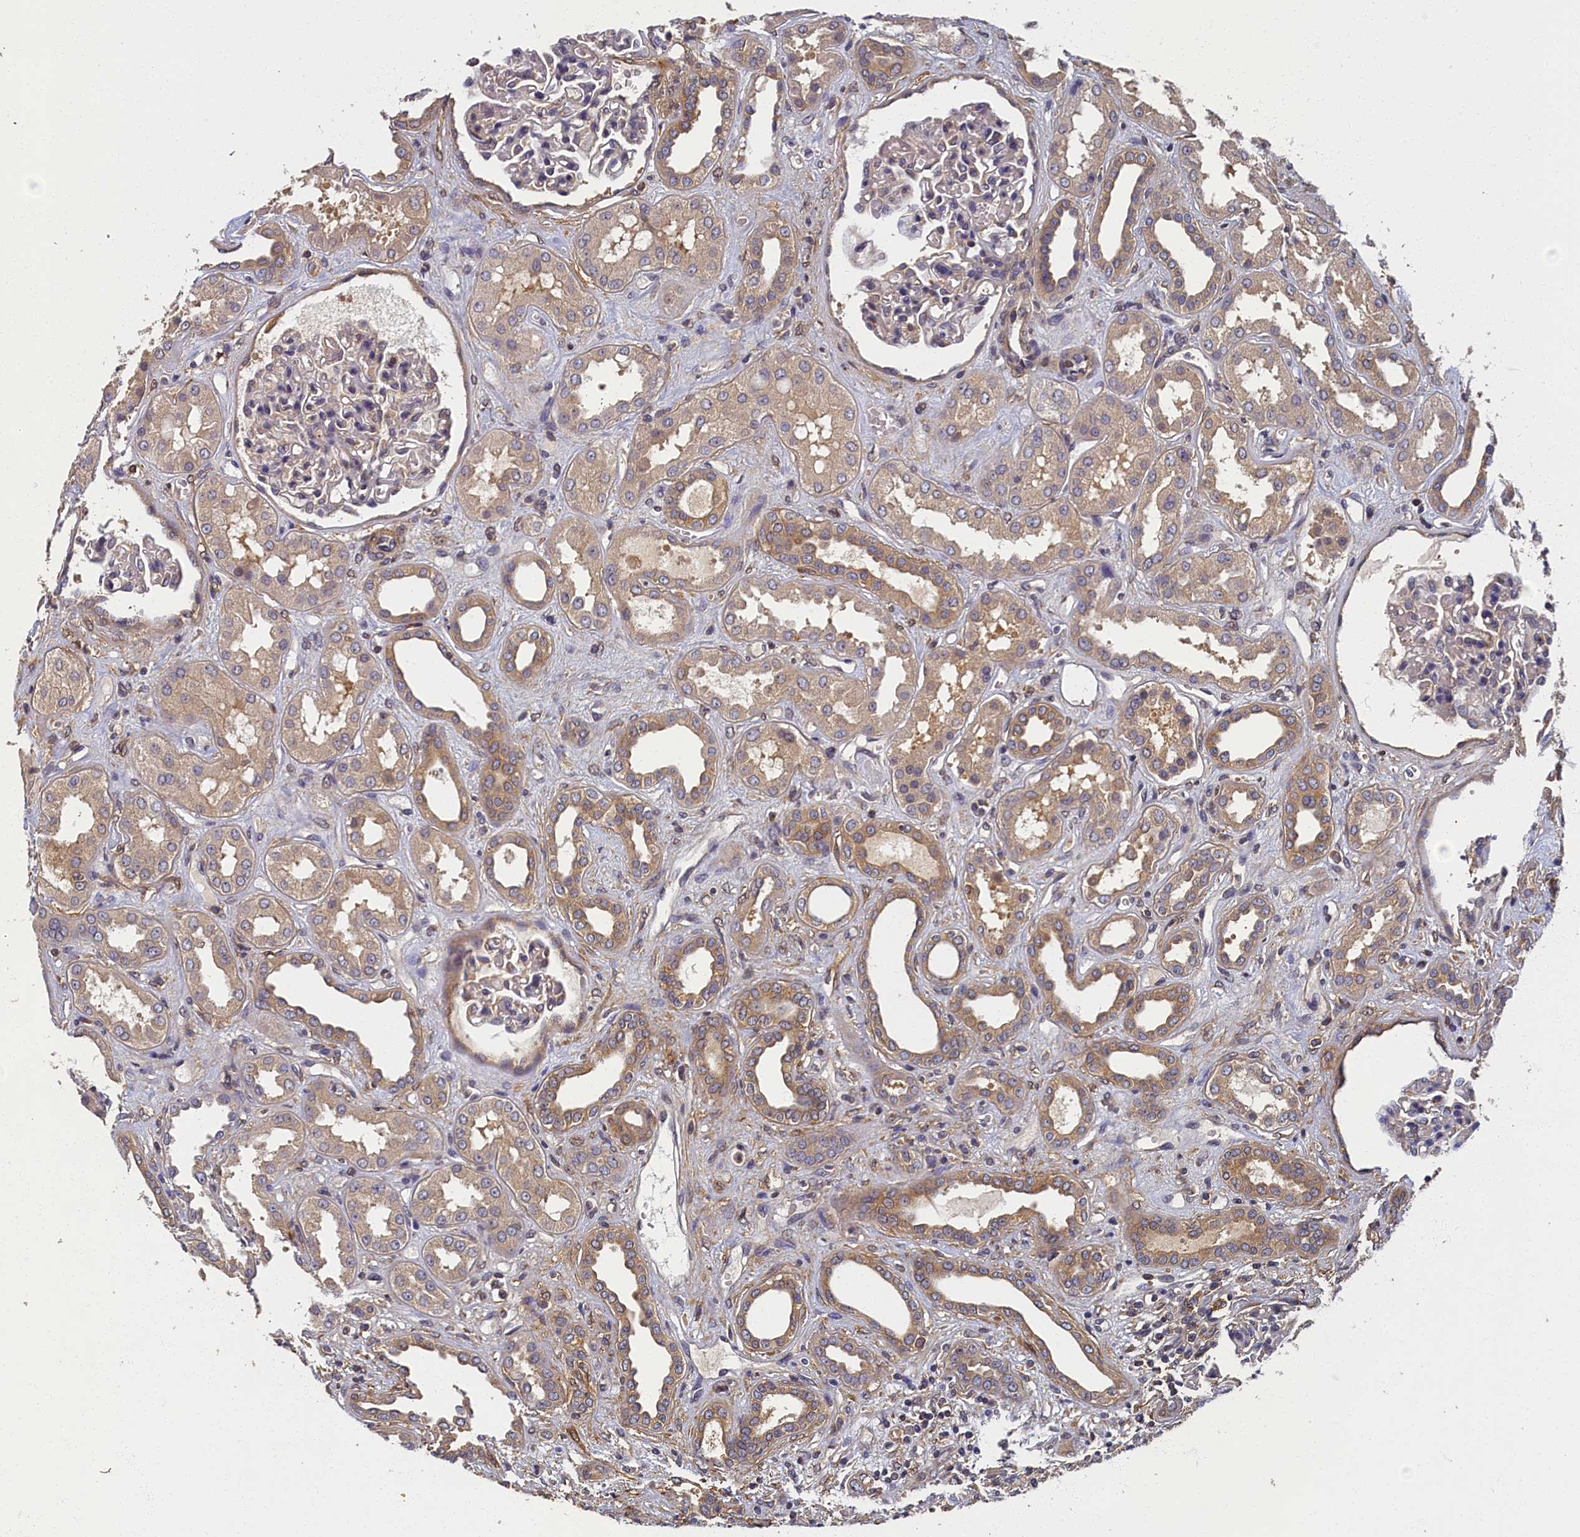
{"staining": {"intensity": "moderate", "quantity": "<25%", "location": "cytoplasmic/membranous,nuclear"}, "tissue": "kidney", "cell_type": "Cells in glomeruli", "image_type": "normal", "snomed": [{"axis": "morphology", "description": "Normal tissue, NOS"}, {"axis": "topography", "description": "Kidney"}], "caption": "Protein expression analysis of benign human kidney reveals moderate cytoplasmic/membranous,nuclear positivity in approximately <25% of cells in glomeruli. (brown staining indicates protein expression, while blue staining denotes nuclei).", "gene": "TBCB", "patient": {"sex": "male", "age": 59}}